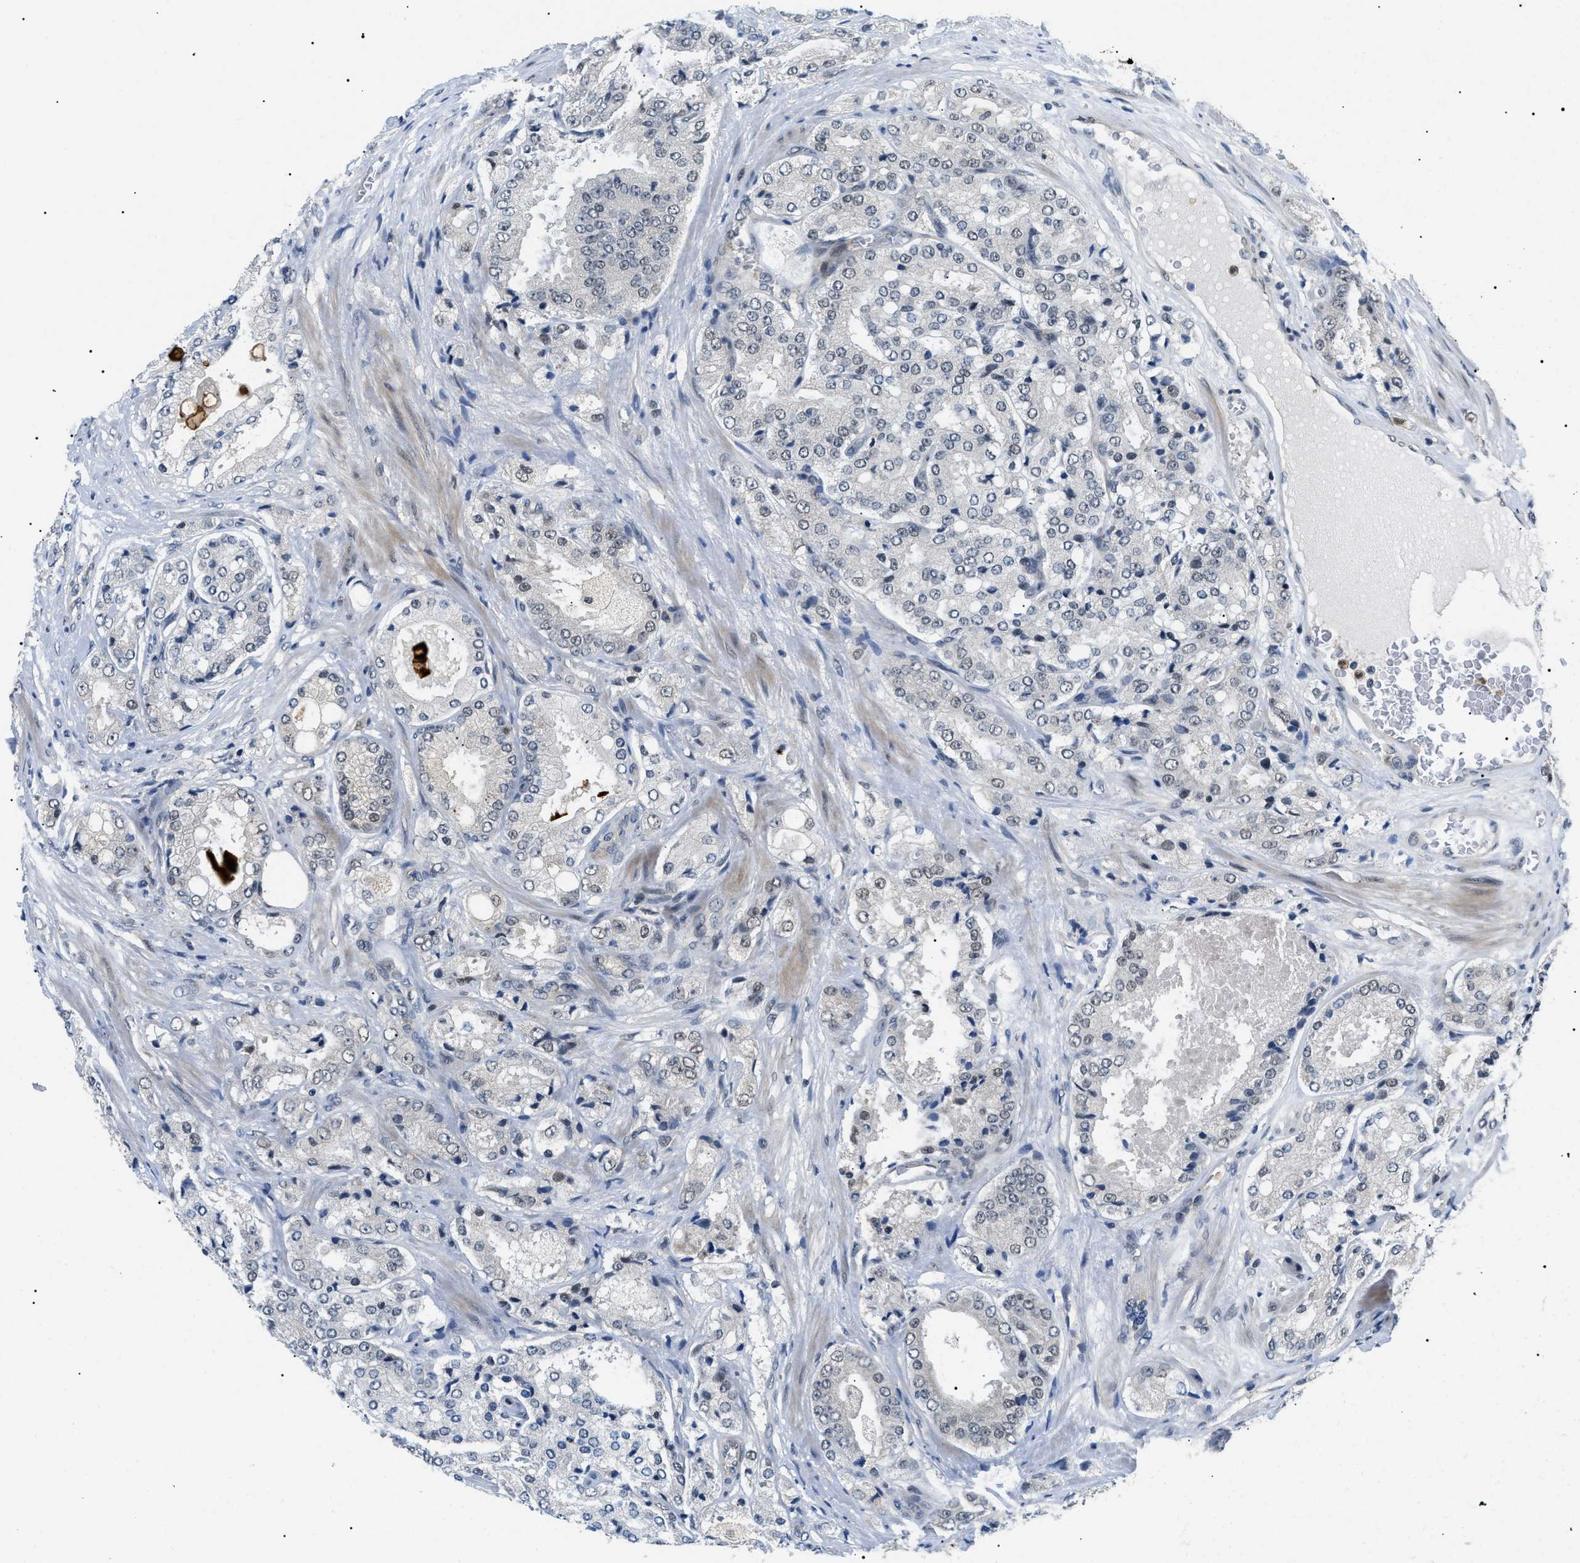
{"staining": {"intensity": "negative", "quantity": "none", "location": "none"}, "tissue": "prostate cancer", "cell_type": "Tumor cells", "image_type": "cancer", "snomed": [{"axis": "morphology", "description": "Adenocarcinoma, High grade"}, {"axis": "topography", "description": "Prostate"}], "caption": "Tumor cells show no significant positivity in prostate adenocarcinoma (high-grade).", "gene": "RBM15", "patient": {"sex": "male", "age": 65}}